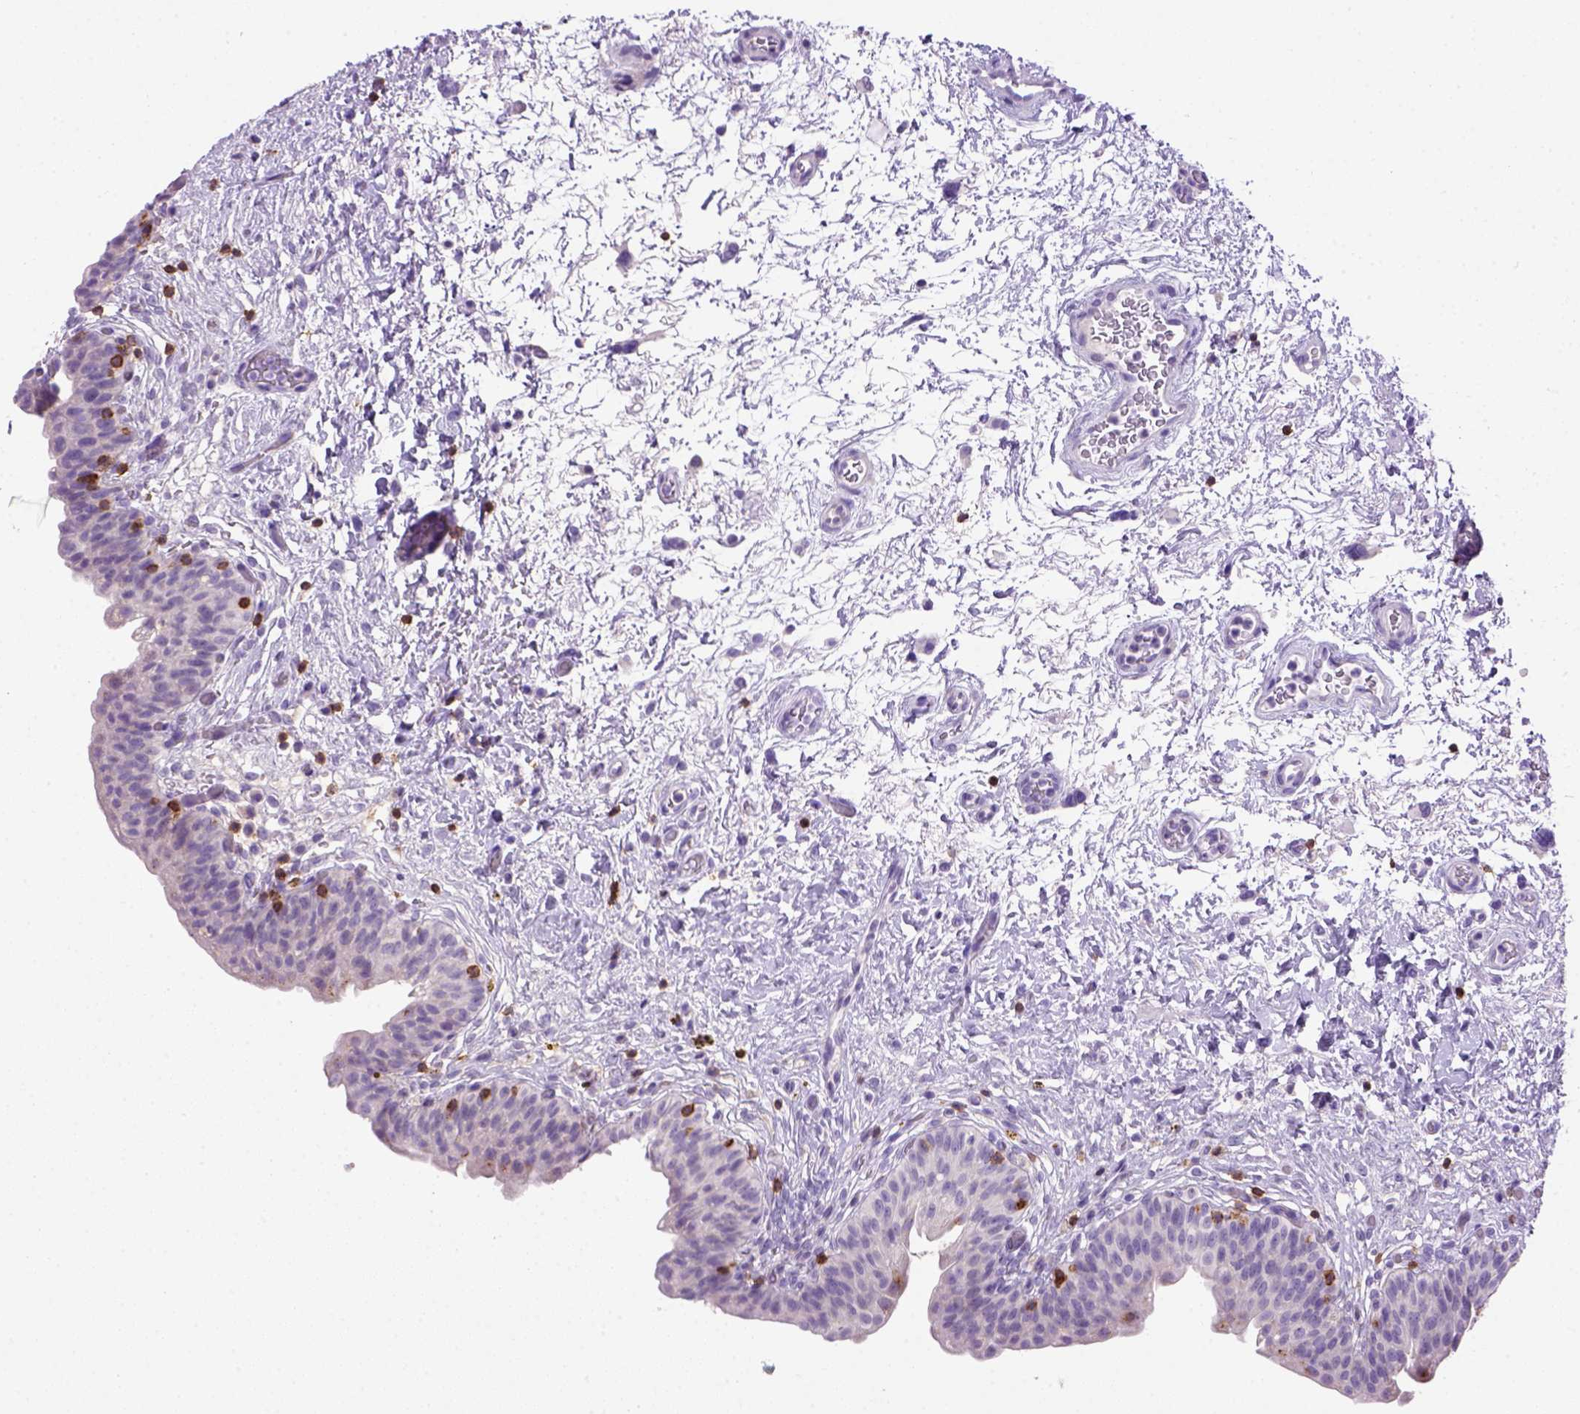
{"staining": {"intensity": "negative", "quantity": "none", "location": "none"}, "tissue": "urinary bladder", "cell_type": "Urothelial cells", "image_type": "normal", "snomed": [{"axis": "morphology", "description": "Normal tissue, NOS"}, {"axis": "topography", "description": "Urinary bladder"}], "caption": "DAB (3,3'-diaminobenzidine) immunohistochemical staining of unremarkable urinary bladder displays no significant expression in urothelial cells. (DAB (3,3'-diaminobenzidine) IHC visualized using brightfield microscopy, high magnification).", "gene": "CD3E", "patient": {"sex": "male", "age": 69}}